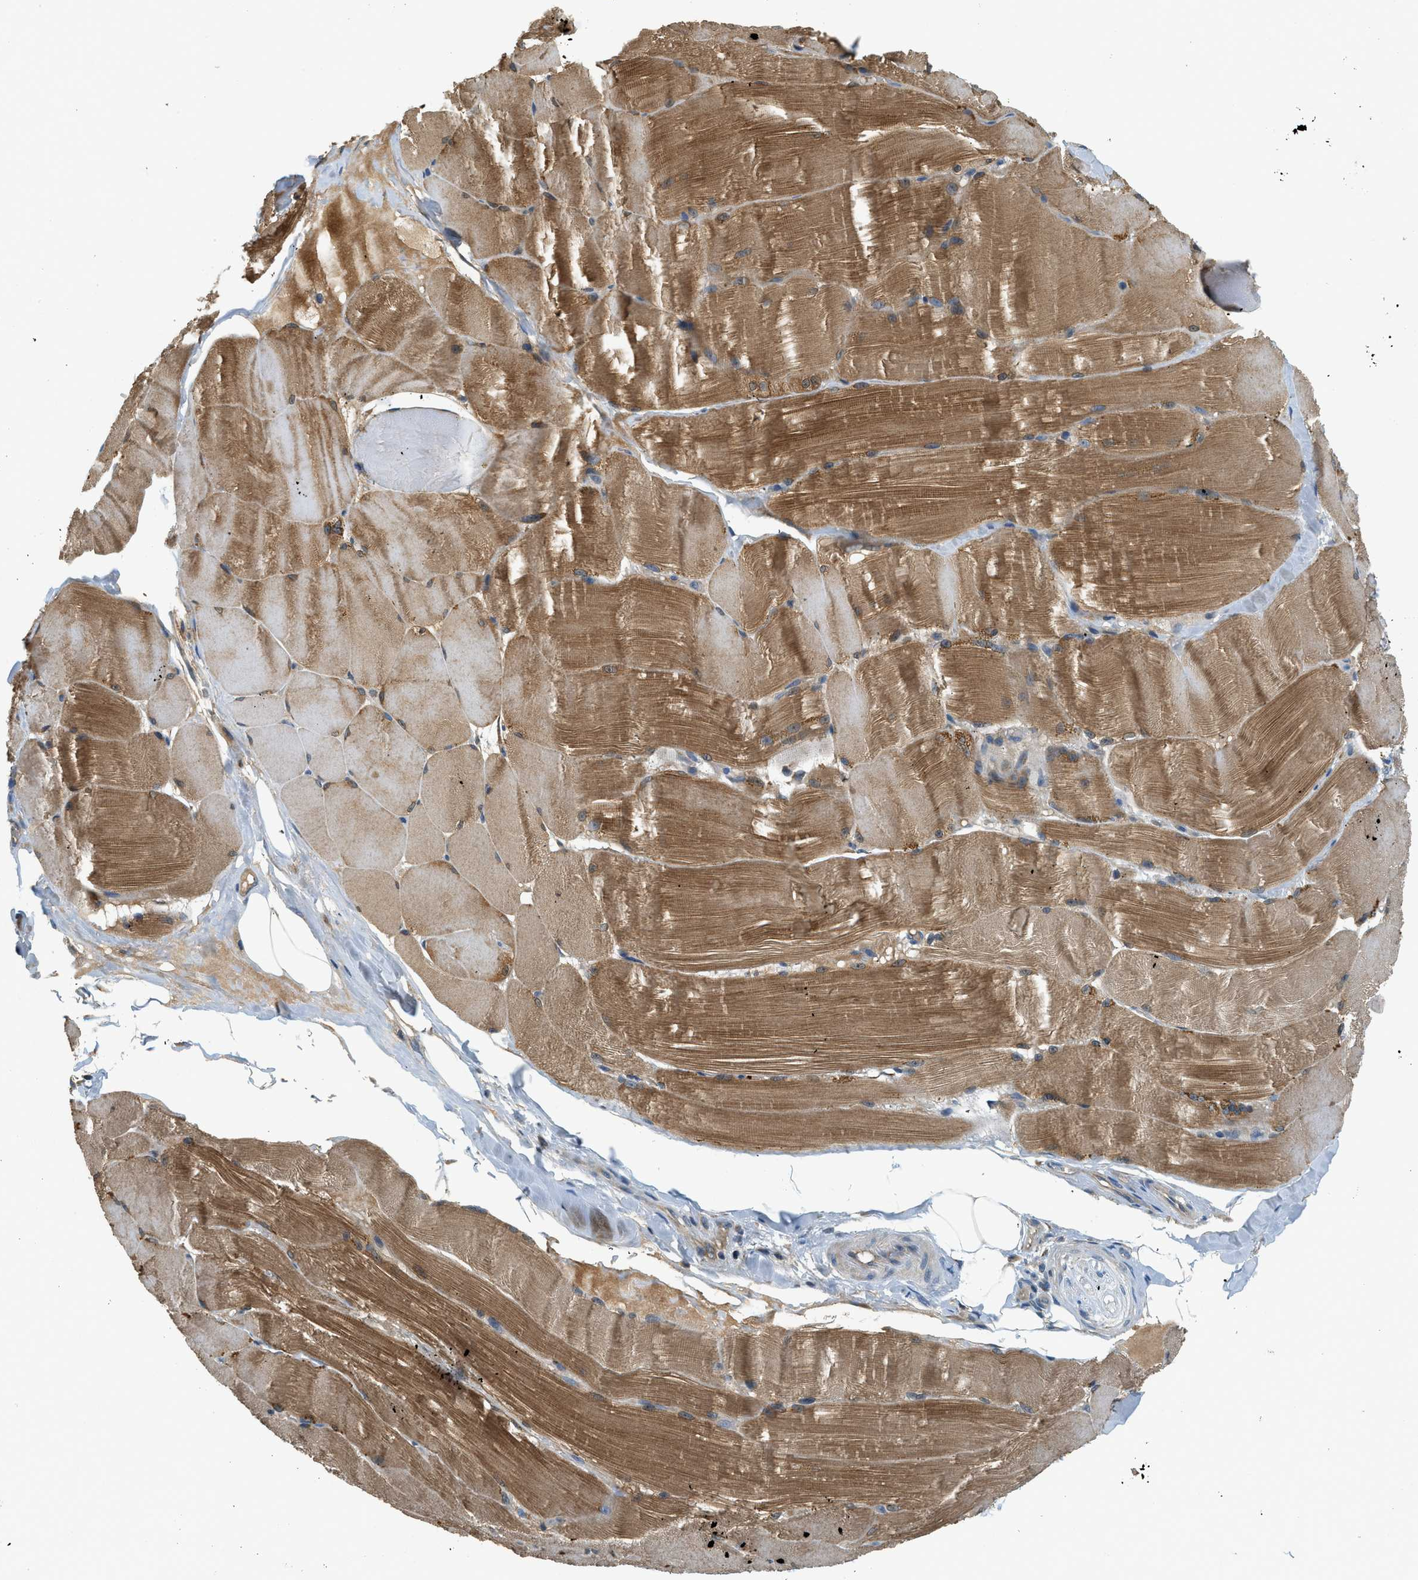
{"staining": {"intensity": "moderate", "quantity": ">75%", "location": "cytoplasmic/membranous"}, "tissue": "skeletal muscle", "cell_type": "Myocytes", "image_type": "normal", "snomed": [{"axis": "morphology", "description": "Normal tissue, NOS"}, {"axis": "topography", "description": "Skin"}, {"axis": "topography", "description": "Skeletal muscle"}], "caption": "Brown immunohistochemical staining in benign human skeletal muscle shows moderate cytoplasmic/membranous positivity in approximately >75% of myocytes. (IHC, brightfield microscopy, high magnification).", "gene": "KCNK1", "patient": {"sex": "male", "age": 83}}